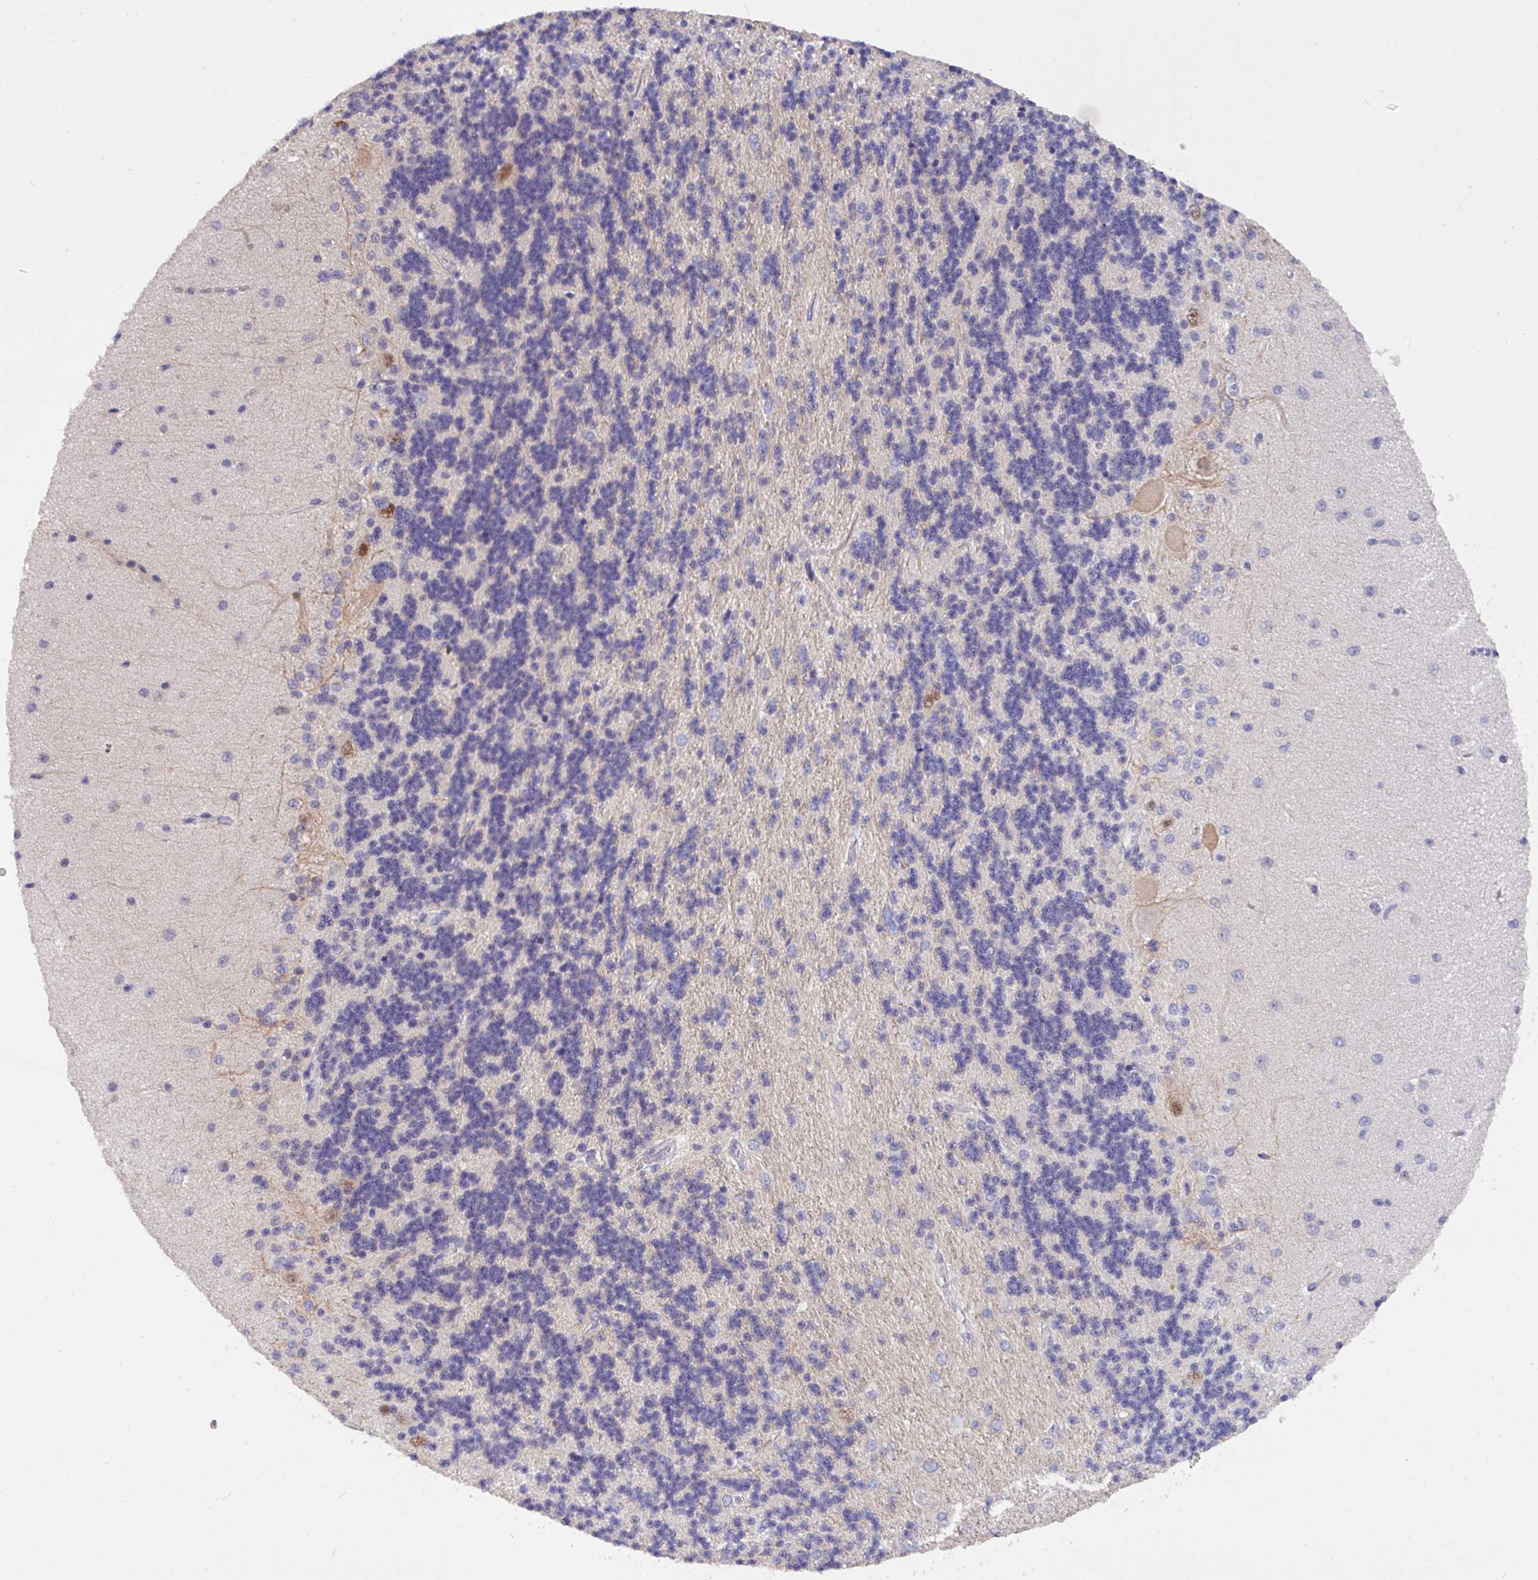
{"staining": {"intensity": "negative", "quantity": "none", "location": "none"}, "tissue": "cerebellum", "cell_type": "Cells in granular layer", "image_type": "normal", "snomed": [{"axis": "morphology", "description": "Normal tissue, NOS"}, {"axis": "topography", "description": "Cerebellum"}], "caption": "Protein analysis of unremarkable cerebellum shows no significant staining in cells in granular layer.", "gene": "PAX8", "patient": {"sex": "female", "age": 29}}